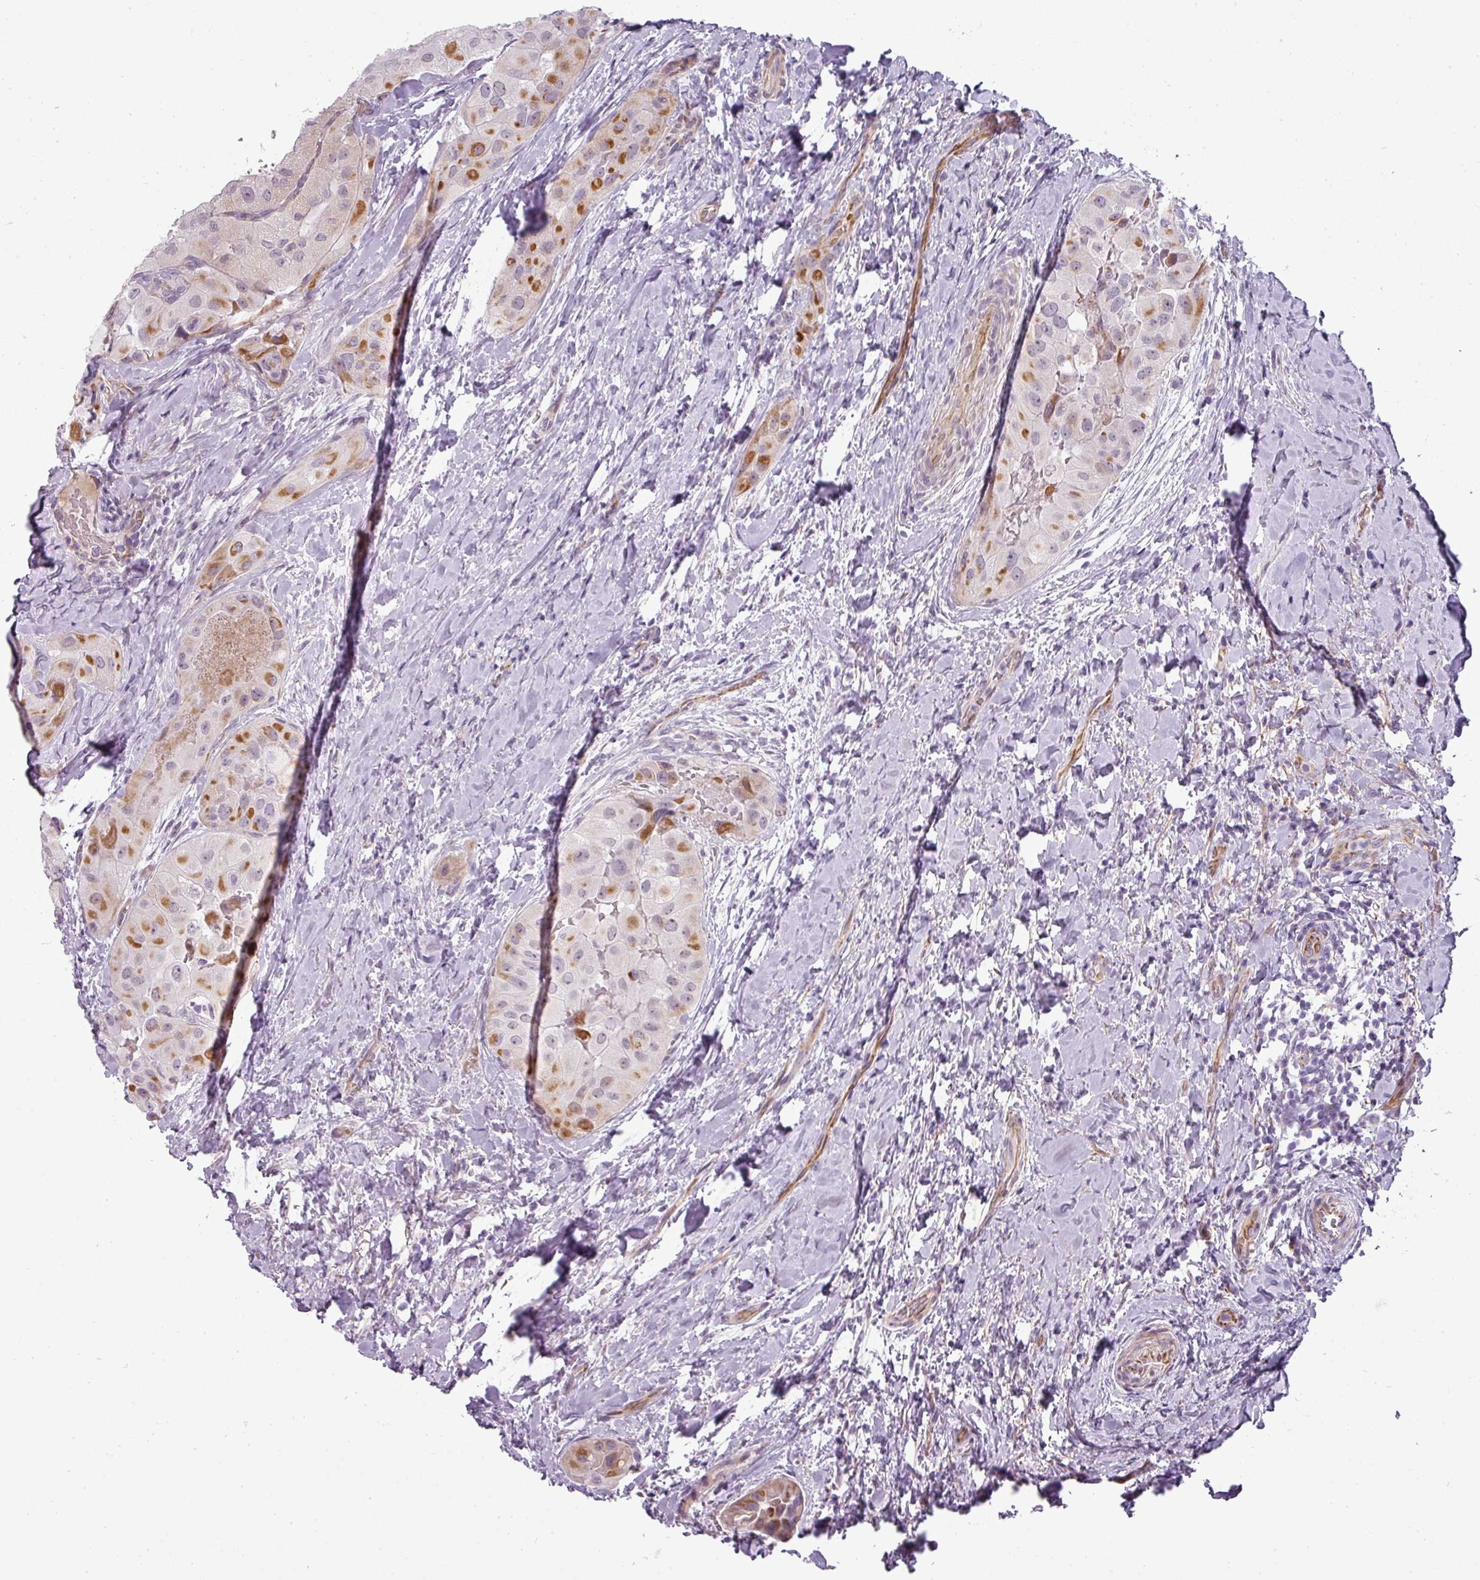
{"staining": {"intensity": "moderate", "quantity": "25%-75%", "location": "cytoplasmic/membranous"}, "tissue": "thyroid cancer", "cell_type": "Tumor cells", "image_type": "cancer", "snomed": [{"axis": "morphology", "description": "Normal tissue, NOS"}, {"axis": "morphology", "description": "Papillary adenocarcinoma, NOS"}, {"axis": "topography", "description": "Thyroid gland"}], "caption": "IHC (DAB) staining of thyroid cancer shows moderate cytoplasmic/membranous protein expression in approximately 25%-75% of tumor cells.", "gene": "CHRDL1", "patient": {"sex": "female", "age": 59}}